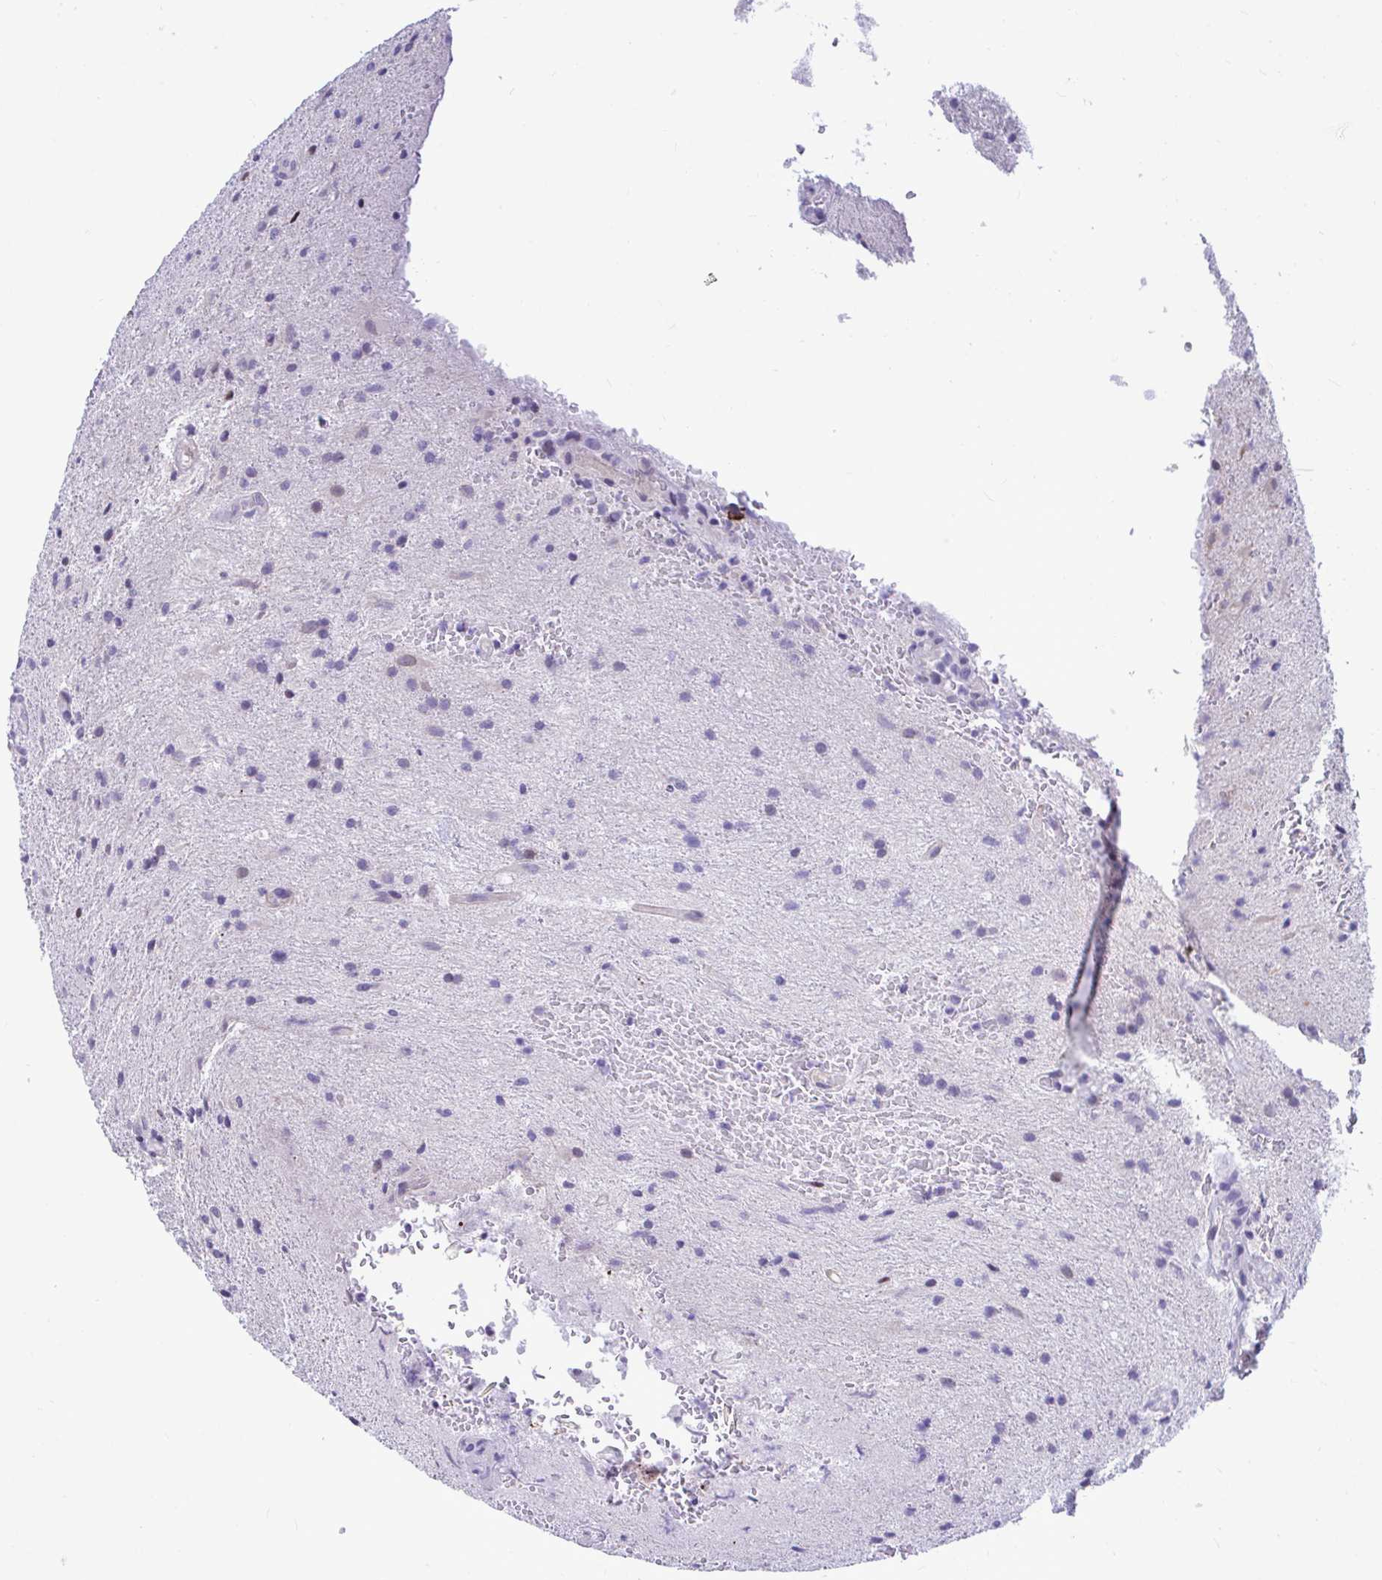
{"staining": {"intensity": "negative", "quantity": "none", "location": "none"}, "tissue": "glioma", "cell_type": "Tumor cells", "image_type": "cancer", "snomed": [{"axis": "morphology", "description": "Glioma, malignant, High grade"}, {"axis": "topography", "description": "Brain"}], "caption": "IHC micrograph of neoplastic tissue: malignant glioma (high-grade) stained with DAB reveals no significant protein positivity in tumor cells. (Immunohistochemistry (ihc), brightfield microscopy, high magnification).", "gene": "SLC25A51", "patient": {"sex": "male", "age": 67}}